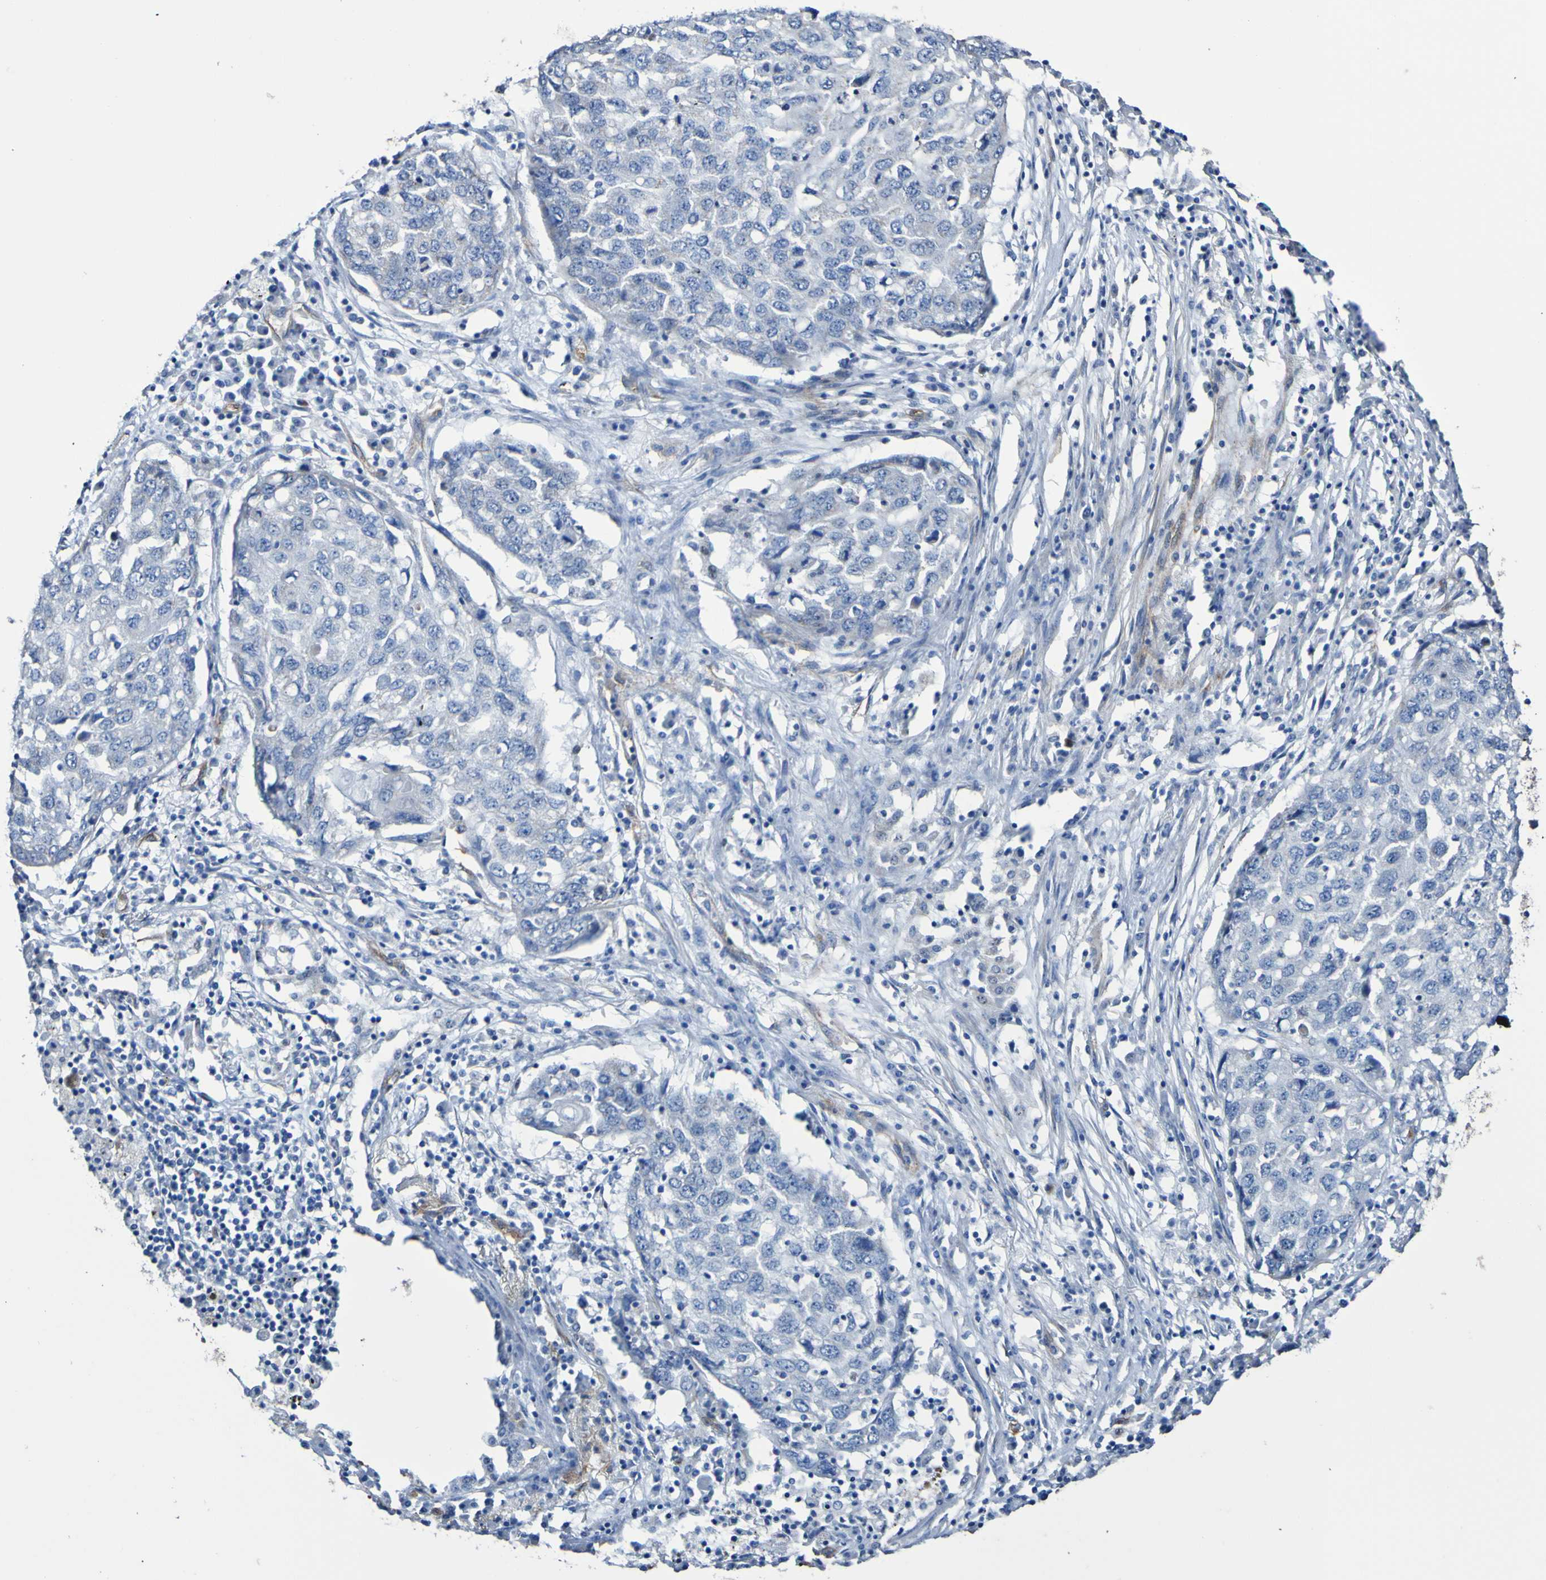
{"staining": {"intensity": "negative", "quantity": "none", "location": "none"}, "tissue": "lung cancer", "cell_type": "Tumor cells", "image_type": "cancer", "snomed": [{"axis": "morphology", "description": "Squamous cell carcinoma, NOS"}, {"axis": "topography", "description": "Lung"}], "caption": "Squamous cell carcinoma (lung) was stained to show a protein in brown. There is no significant expression in tumor cells.", "gene": "ELMOD3", "patient": {"sex": "female", "age": 63}}